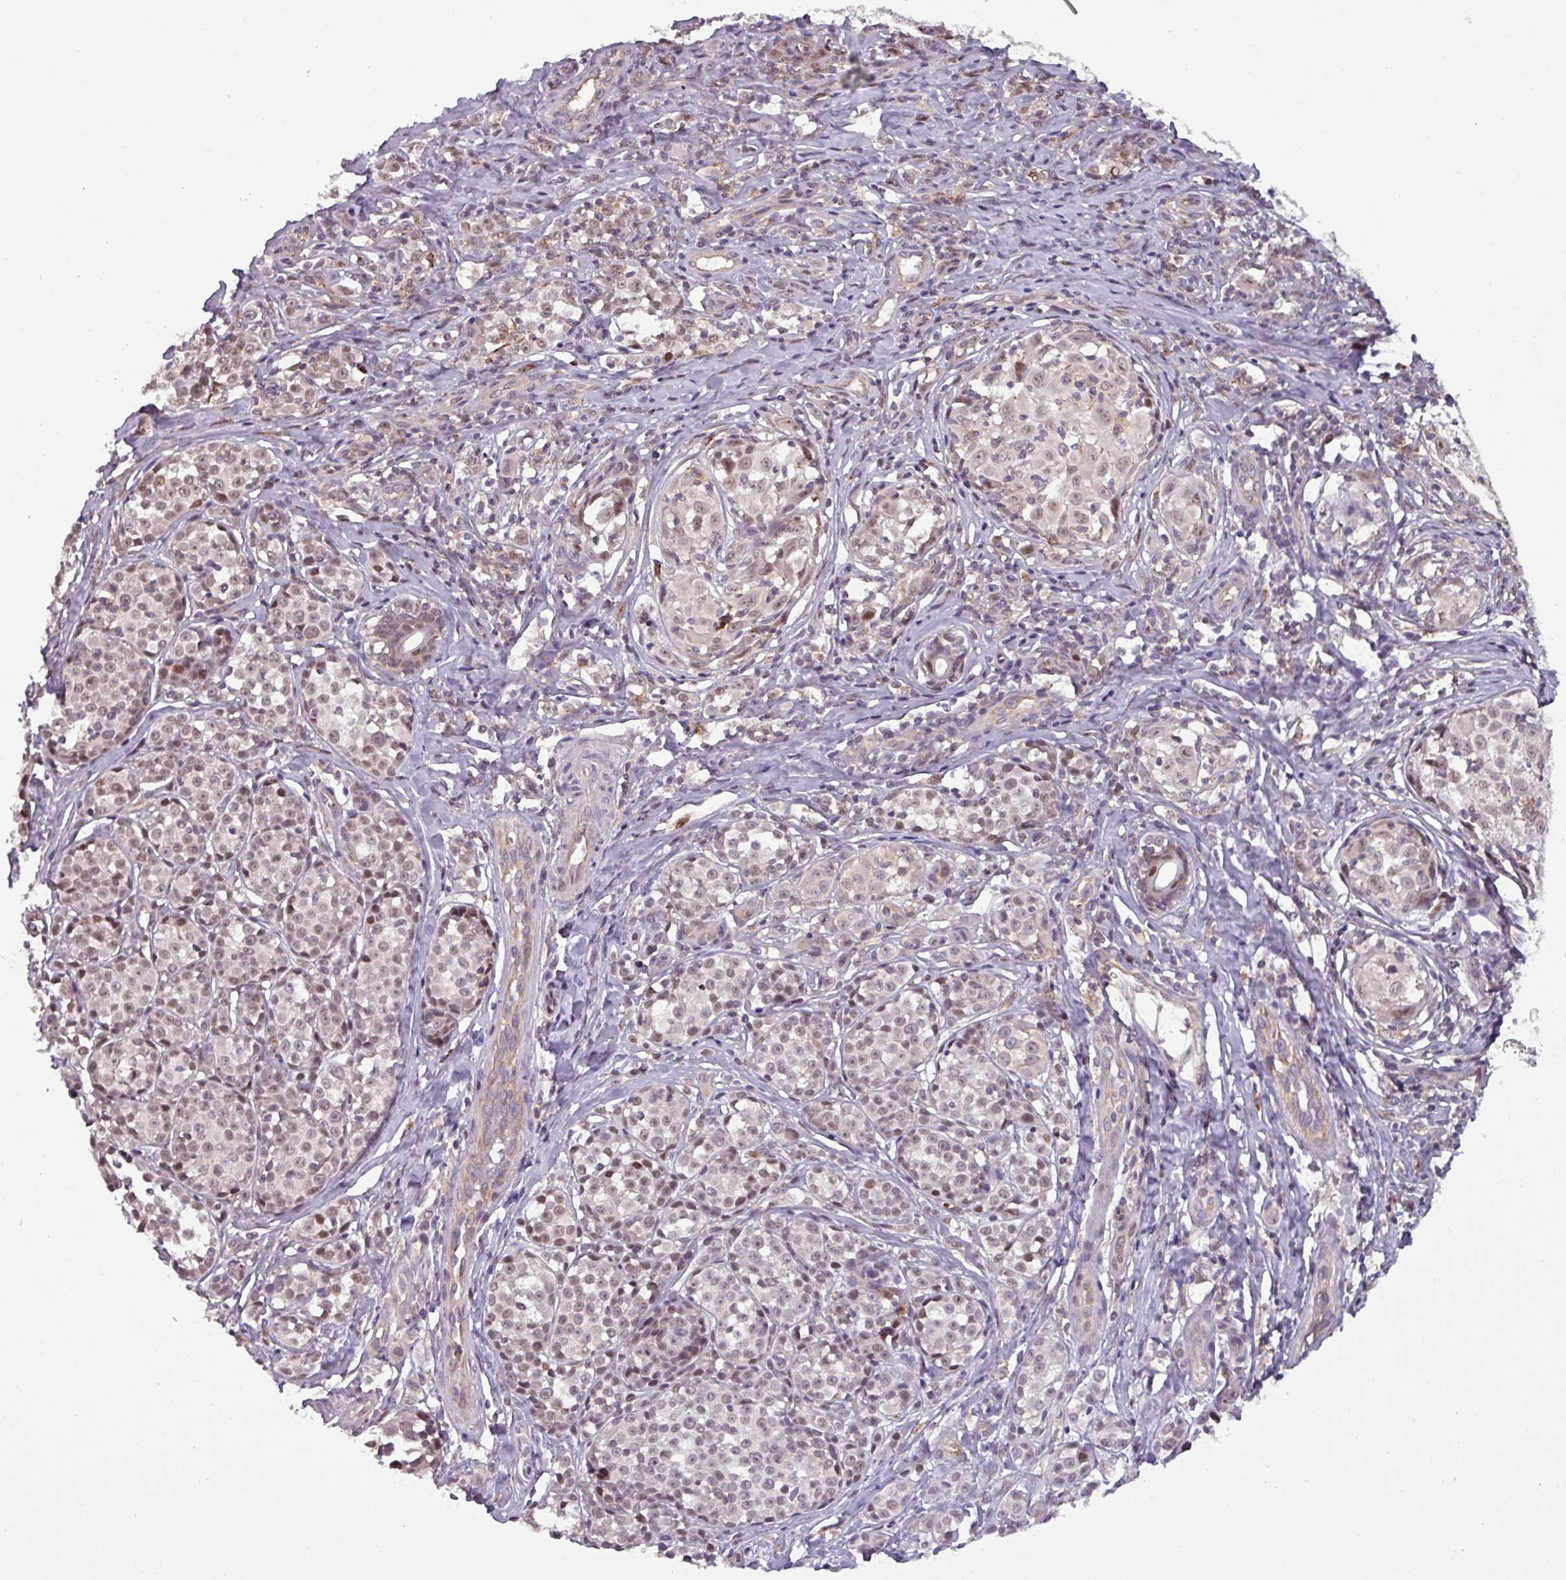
{"staining": {"intensity": "weak", "quantity": ">75%", "location": "nuclear"}, "tissue": "melanoma", "cell_type": "Tumor cells", "image_type": "cancer", "snomed": [{"axis": "morphology", "description": "Malignant melanoma, NOS"}, {"axis": "topography", "description": "Skin"}], "caption": "Malignant melanoma stained with DAB (3,3'-diaminobenzidine) immunohistochemistry reveals low levels of weak nuclear positivity in approximately >75% of tumor cells.", "gene": "NPFFR1", "patient": {"sex": "female", "age": 35}}